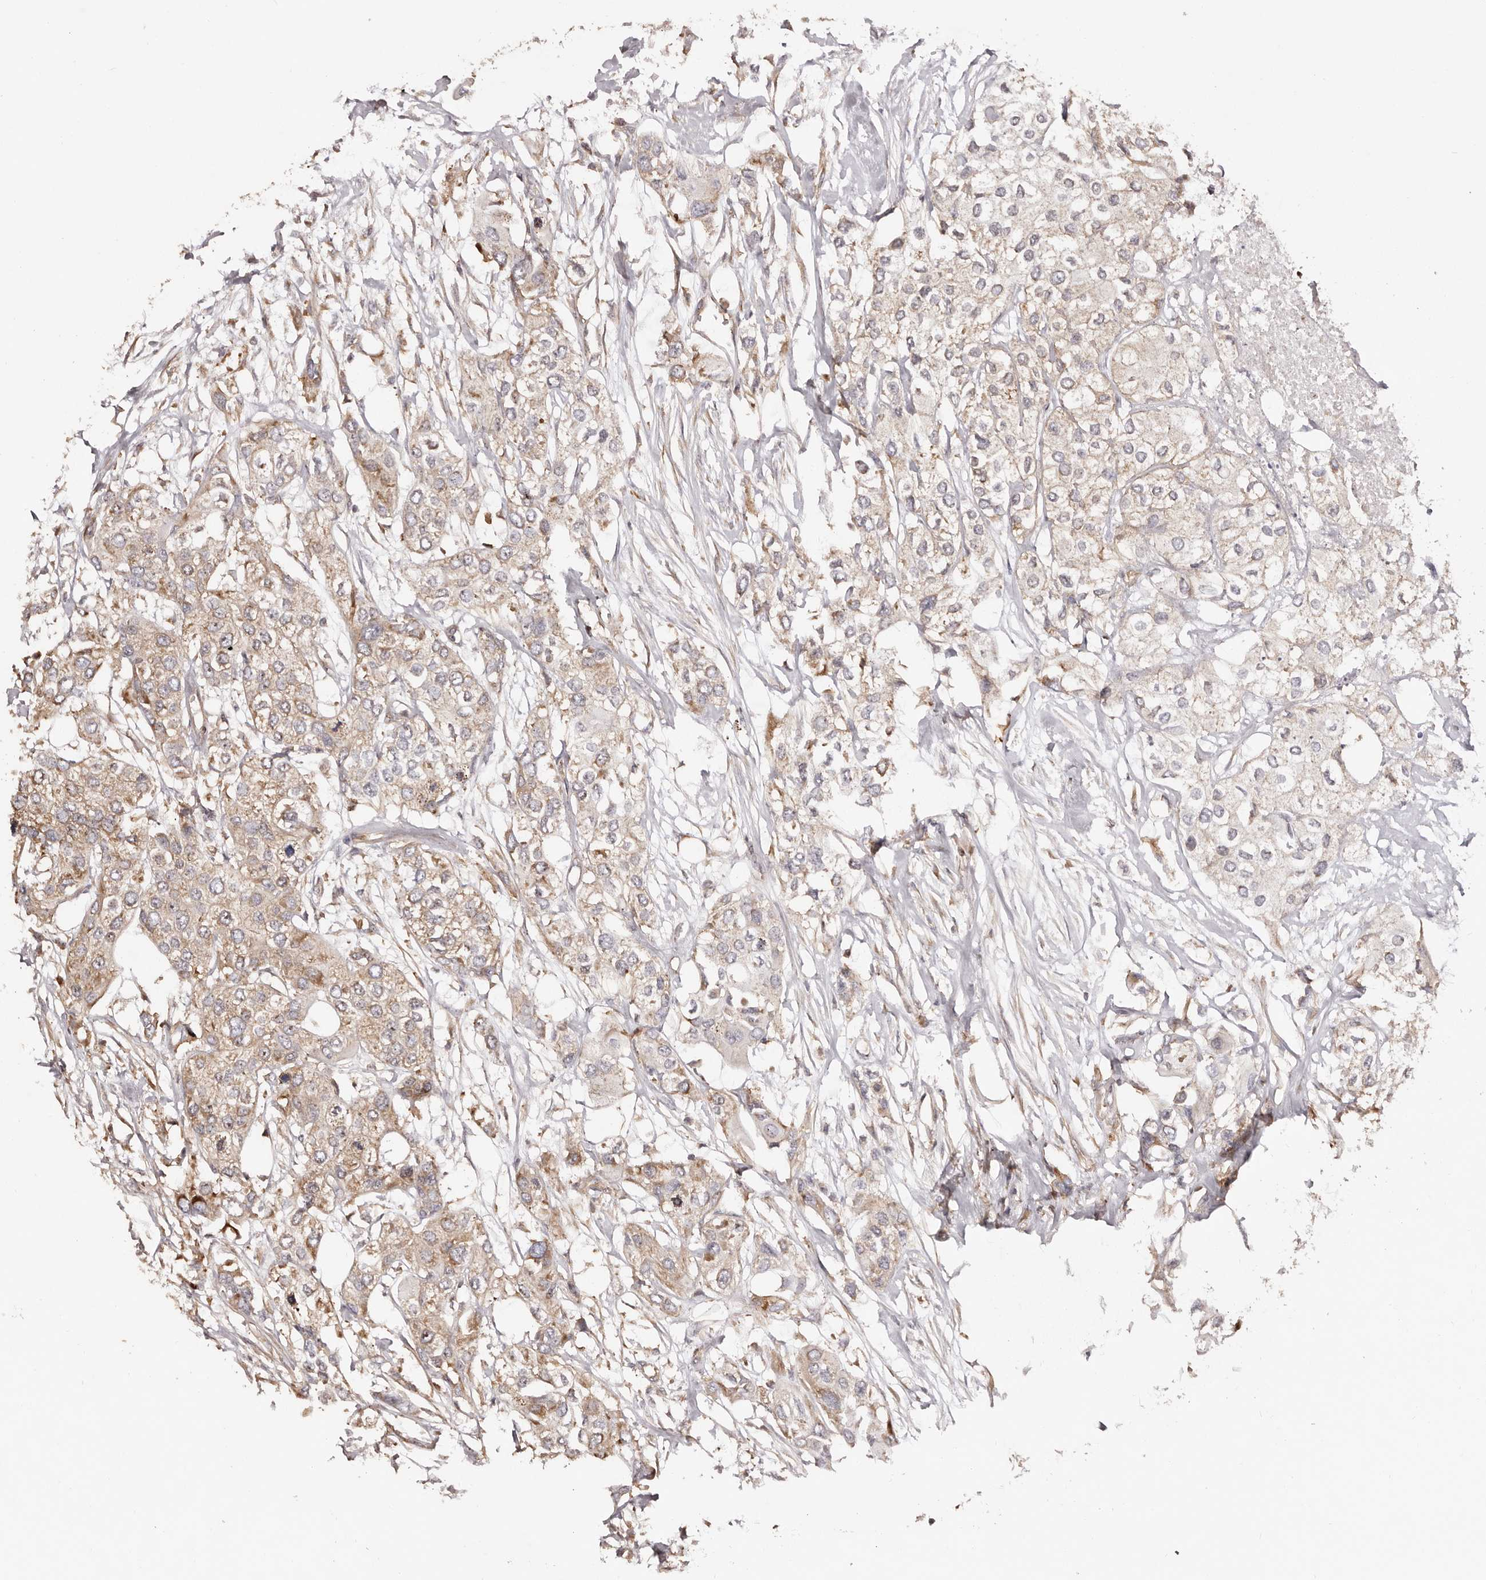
{"staining": {"intensity": "weak", "quantity": "25%-75%", "location": "cytoplasmic/membranous"}, "tissue": "urothelial cancer", "cell_type": "Tumor cells", "image_type": "cancer", "snomed": [{"axis": "morphology", "description": "Urothelial carcinoma, High grade"}, {"axis": "topography", "description": "Urinary bladder"}], "caption": "An IHC photomicrograph of neoplastic tissue is shown. Protein staining in brown shows weak cytoplasmic/membranous positivity in urothelial cancer within tumor cells.", "gene": "RPS6", "patient": {"sex": "male", "age": 64}}